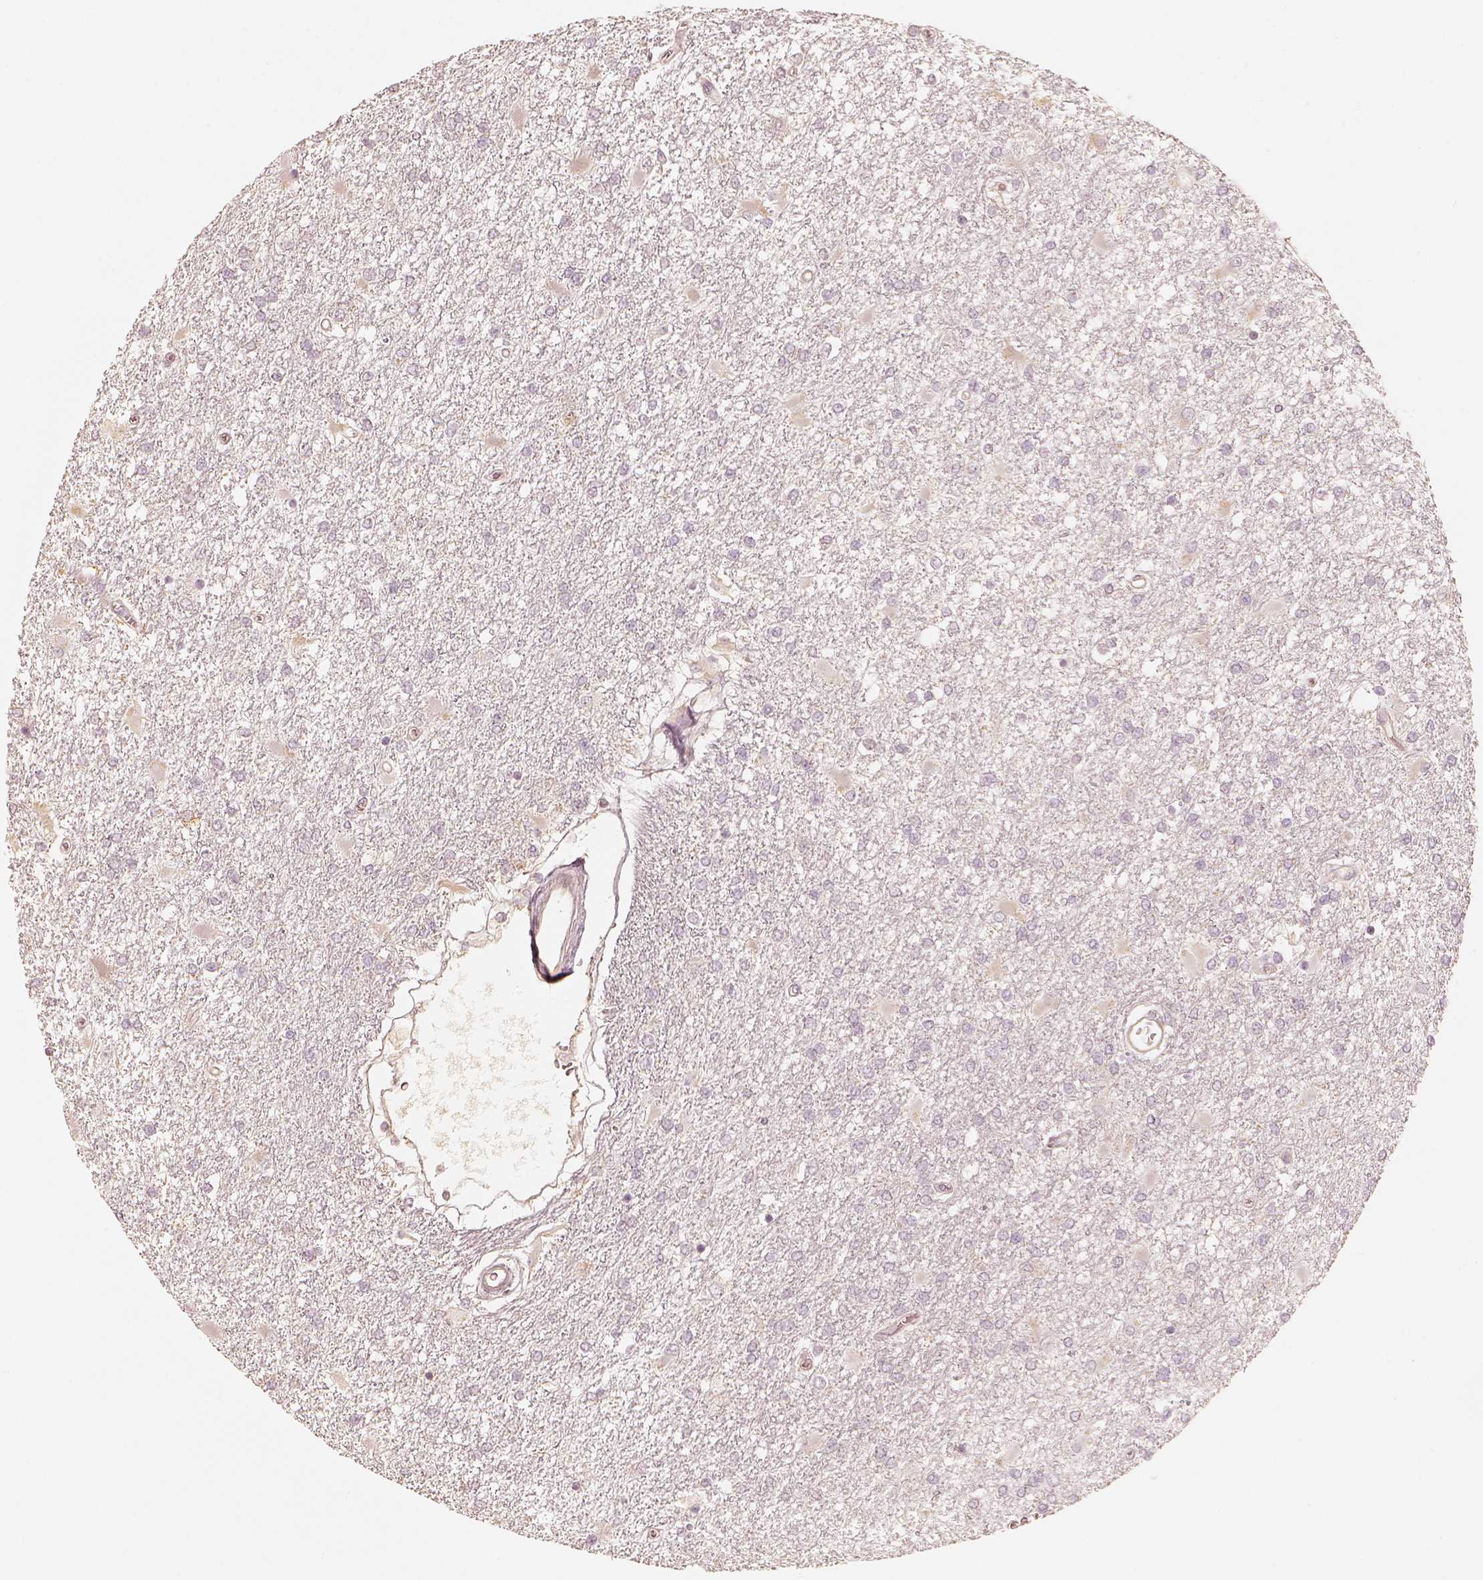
{"staining": {"intensity": "negative", "quantity": "none", "location": "none"}, "tissue": "glioma", "cell_type": "Tumor cells", "image_type": "cancer", "snomed": [{"axis": "morphology", "description": "Glioma, malignant, High grade"}, {"axis": "topography", "description": "Cerebral cortex"}], "caption": "The immunohistochemistry image has no significant staining in tumor cells of malignant glioma (high-grade) tissue. (Immunohistochemistry, brightfield microscopy, high magnification).", "gene": "GORASP2", "patient": {"sex": "male", "age": 79}}